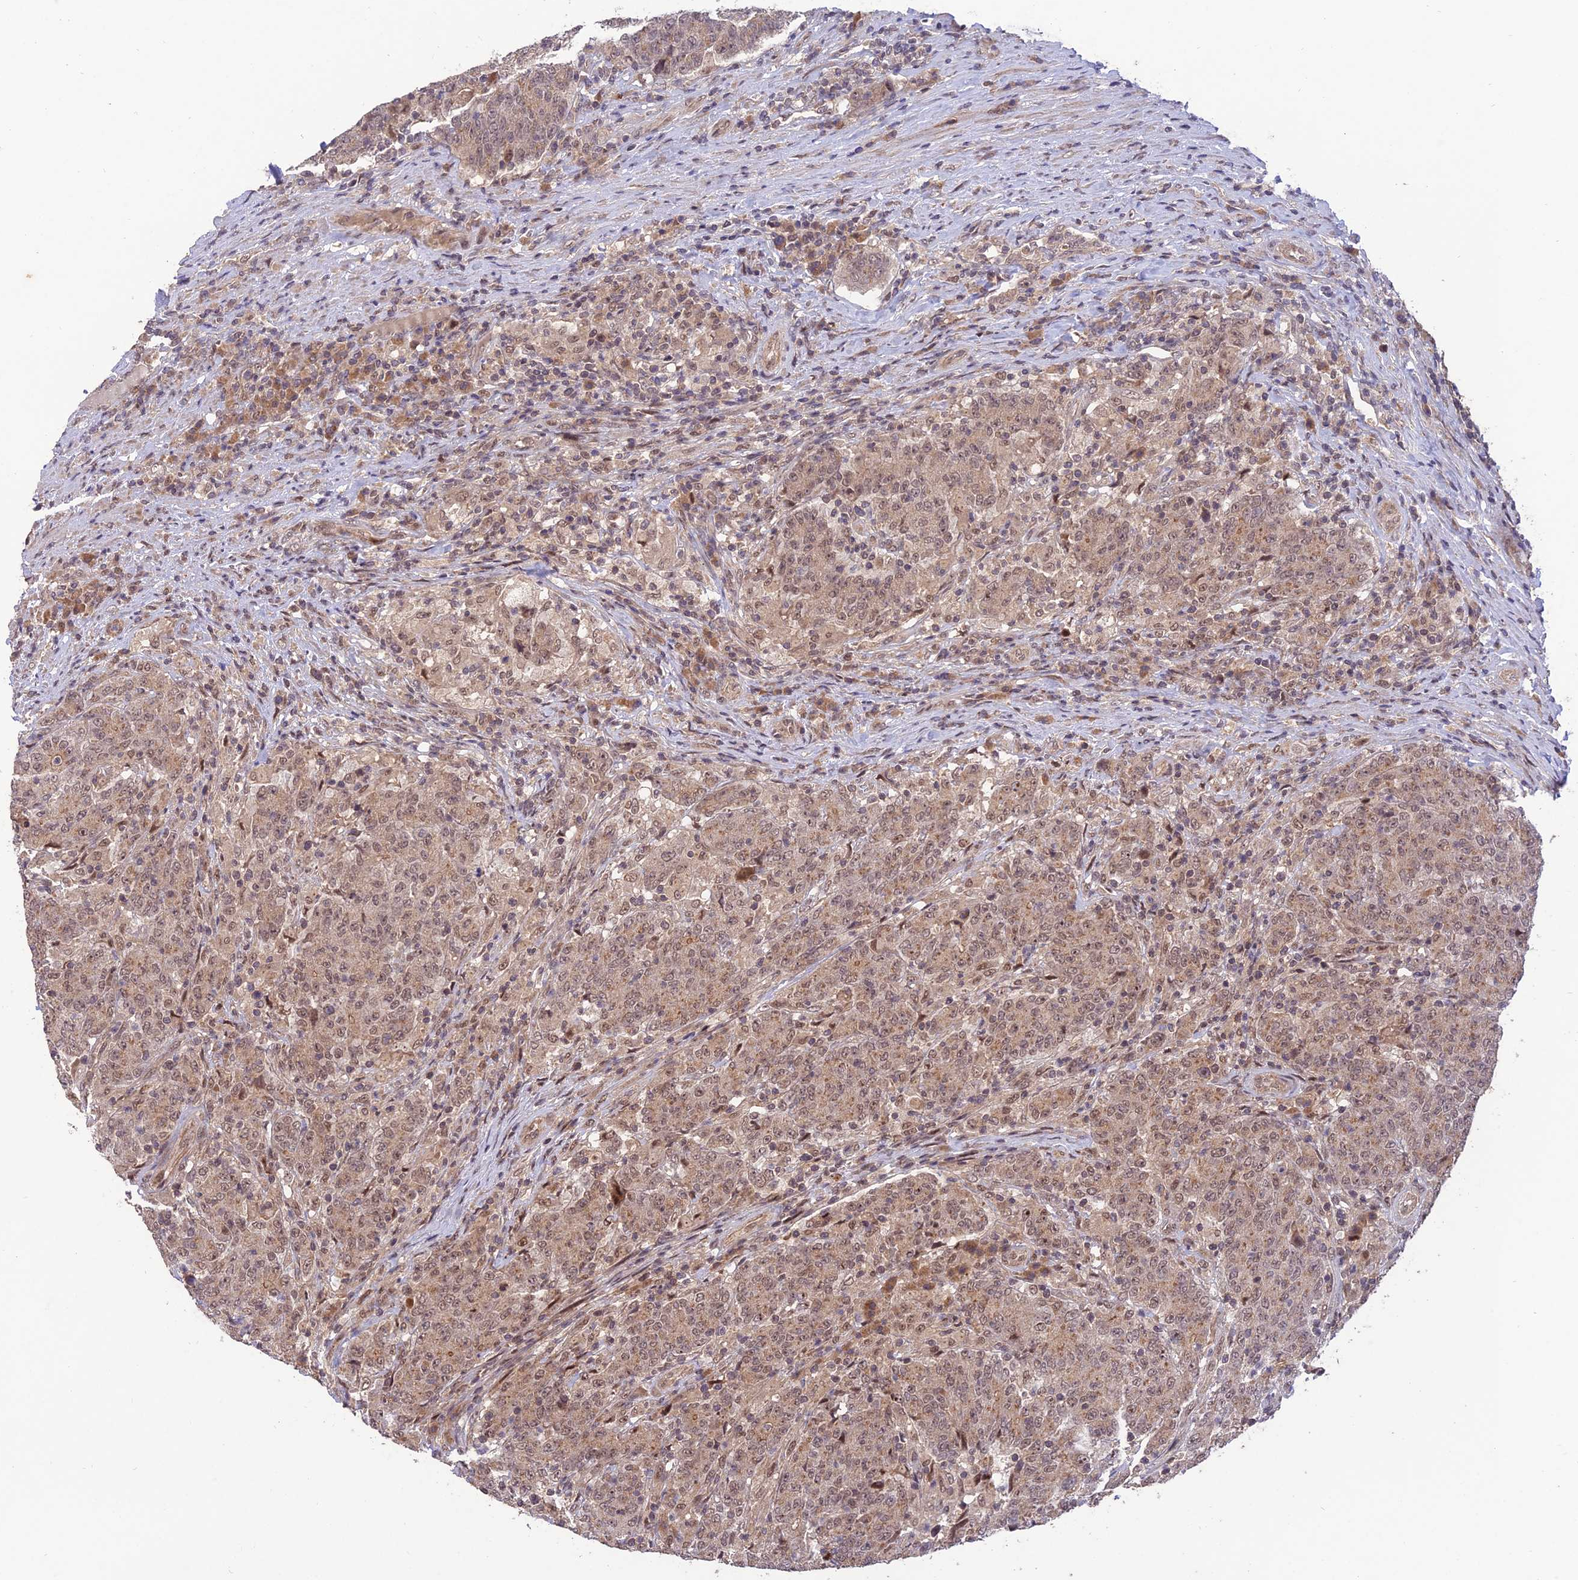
{"staining": {"intensity": "weak", "quantity": ">75%", "location": "cytoplasmic/membranous"}, "tissue": "colorectal cancer", "cell_type": "Tumor cells", "image_type": "cancer", "snomed": [{"axis": "morphology", "description": "Adenocarcinoma, NOS"}, {"axis": "topography", "description": "Colon"}], "caption": "This is an image of IHC staining of colorectal cancer, which shows weak positivity in the cytoplasmic/membranous of tumor cells.", "gene": "REV1", "patient": {"sex": "female", "age": 75}}